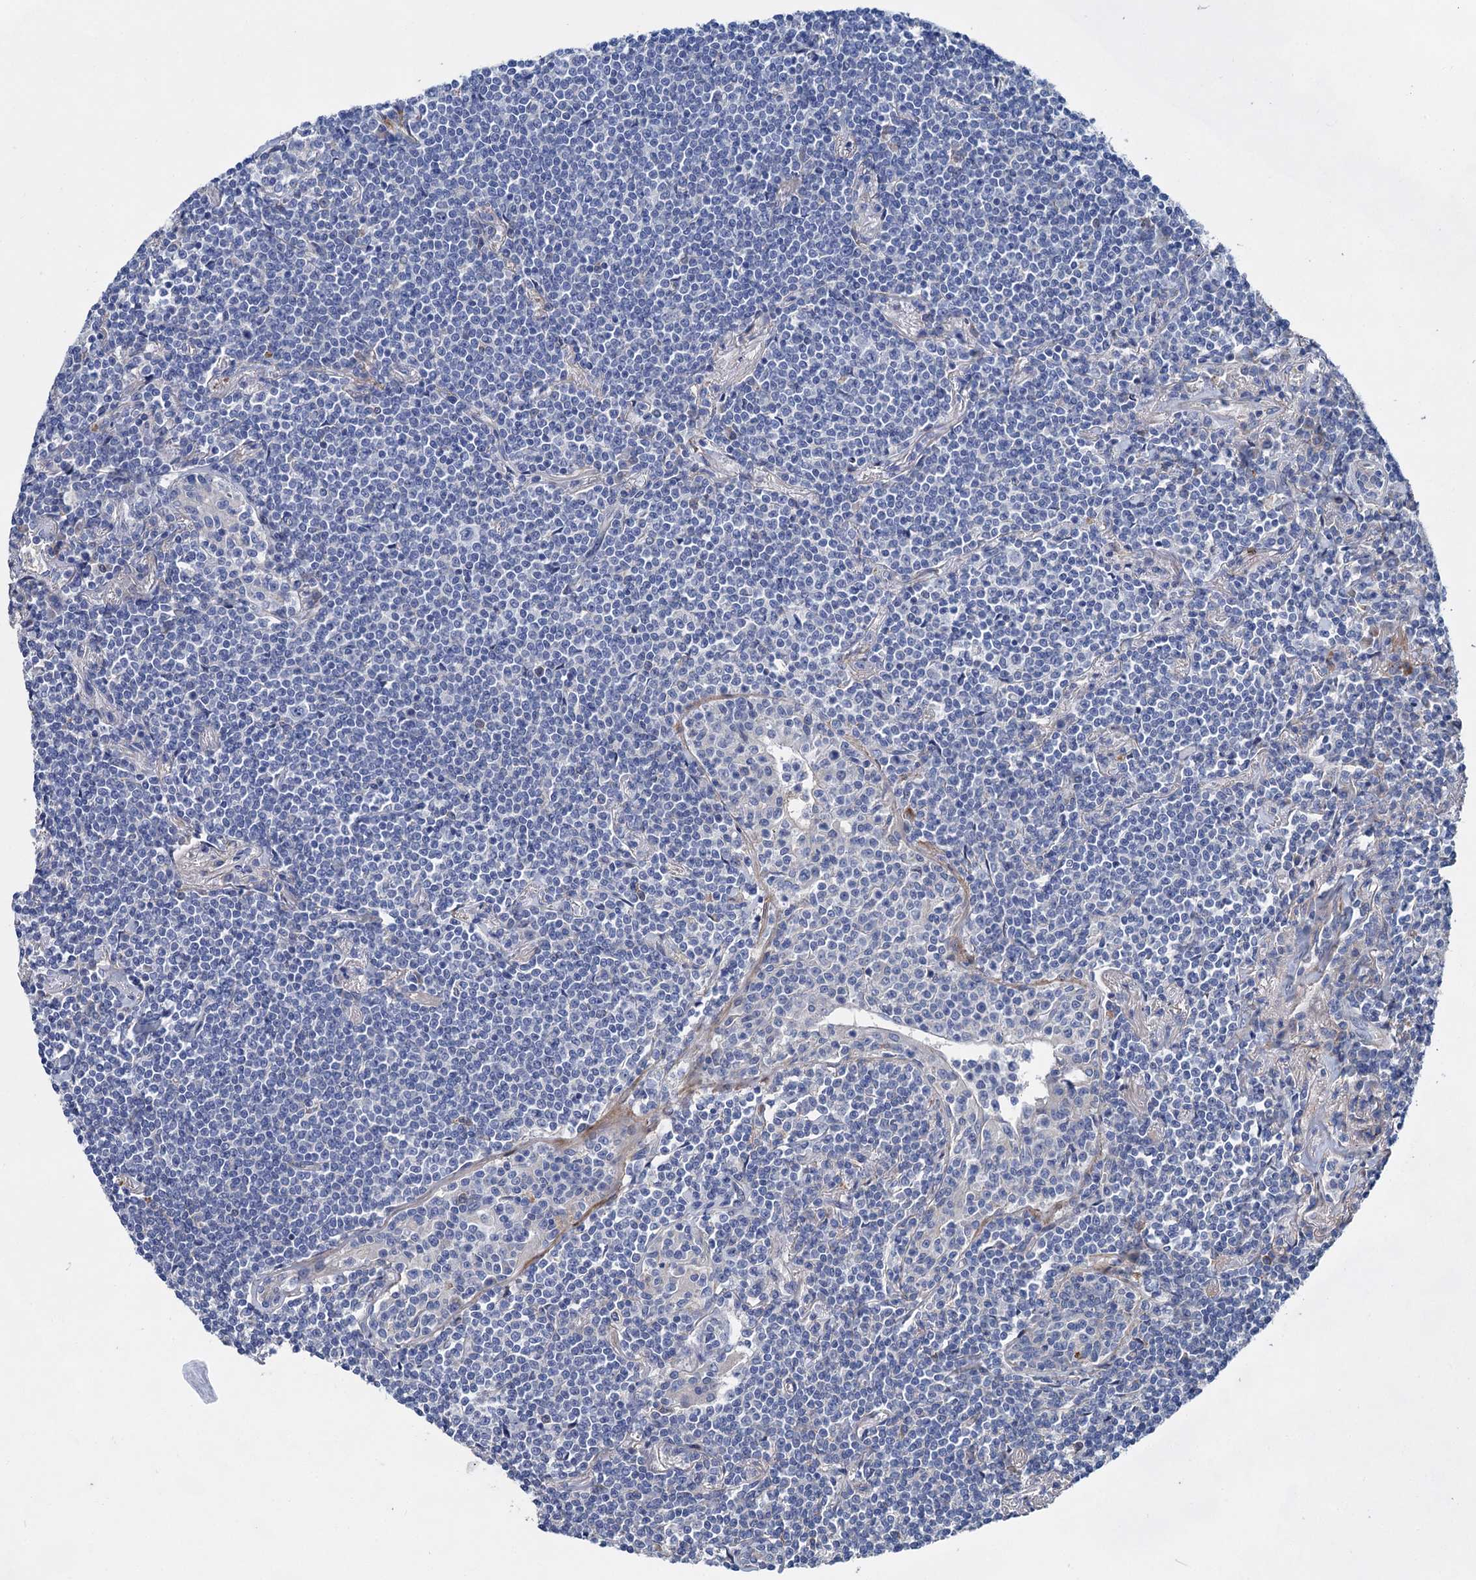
{"staining": {"intensity": "negative", "quantity": "none", "location": "none"}, "tissue": "lymphoma", "cell_type": "Tumor cells", "image_type": "cancer", "snomed": [{"axis": "morphology", "description": "Malignant lymphoma, non-Hodgkin's type, Low grade"}, {"axis": "topography", "description": "Lung"}], "caption": "Protein analysis of lymphoma reveals no significant positivity in tumor cells.", "gene": "GPR155", "patient": {"sex": "female", "age": 71}}